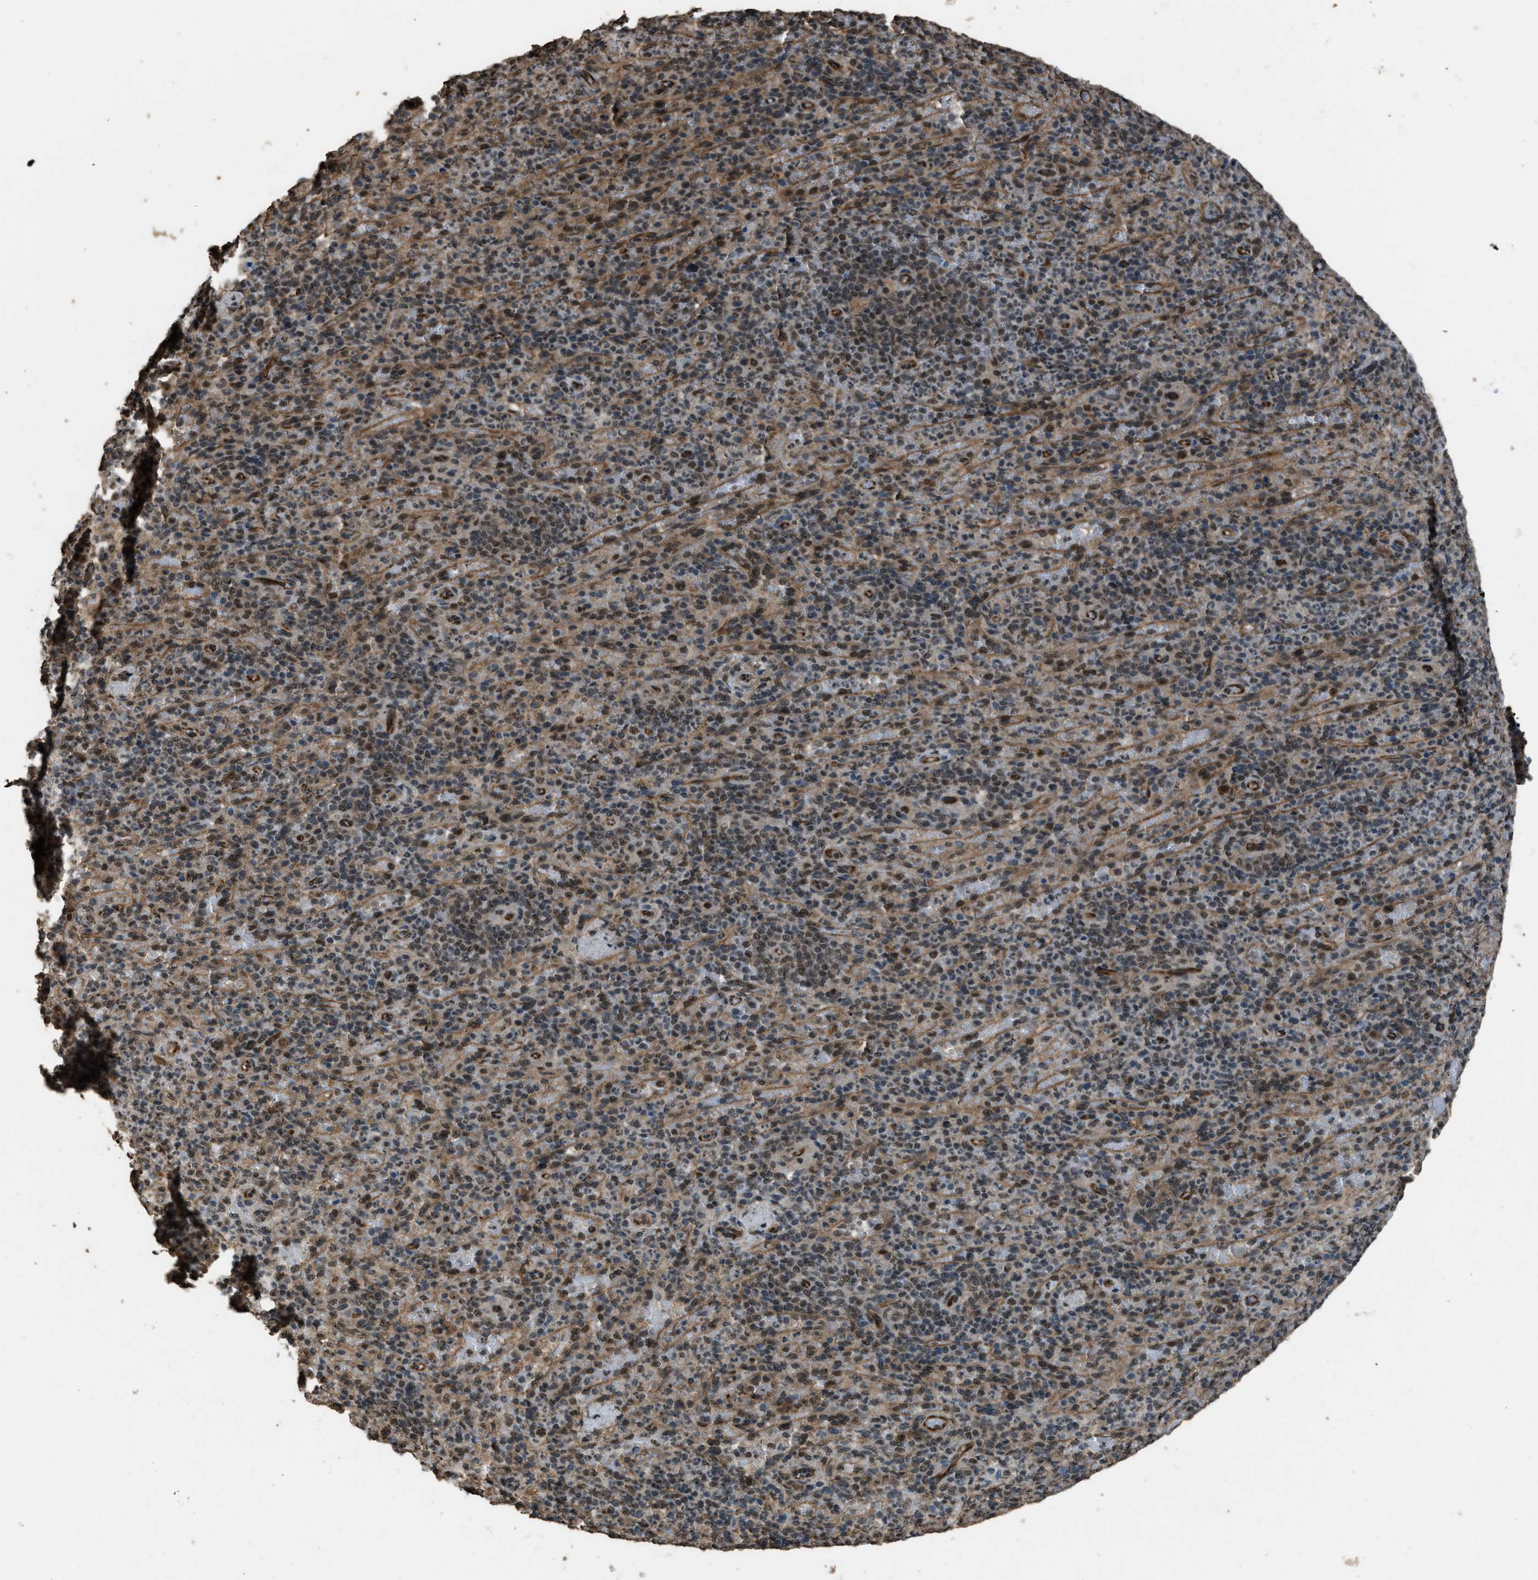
{"staining": {"intensity": "weak", "quantity": ">75%", "location": "nuclear"}, "tissue": "spleen", "cell_type": "Cells in red pulp", "image_type": "normal", "snomed": [{"axis": "morphology", "description": "Normal tissue, NOS"}, {"axis": "topography", "description": "Spleen"}], "caption": "This photomicrograph displays IHC staining of benign spleen, with low weak nuclear positivity in approximately >75% of cells in red pulp.", "gene": "SERTAD2", "patient": {"sex": "female", "age": 74}}